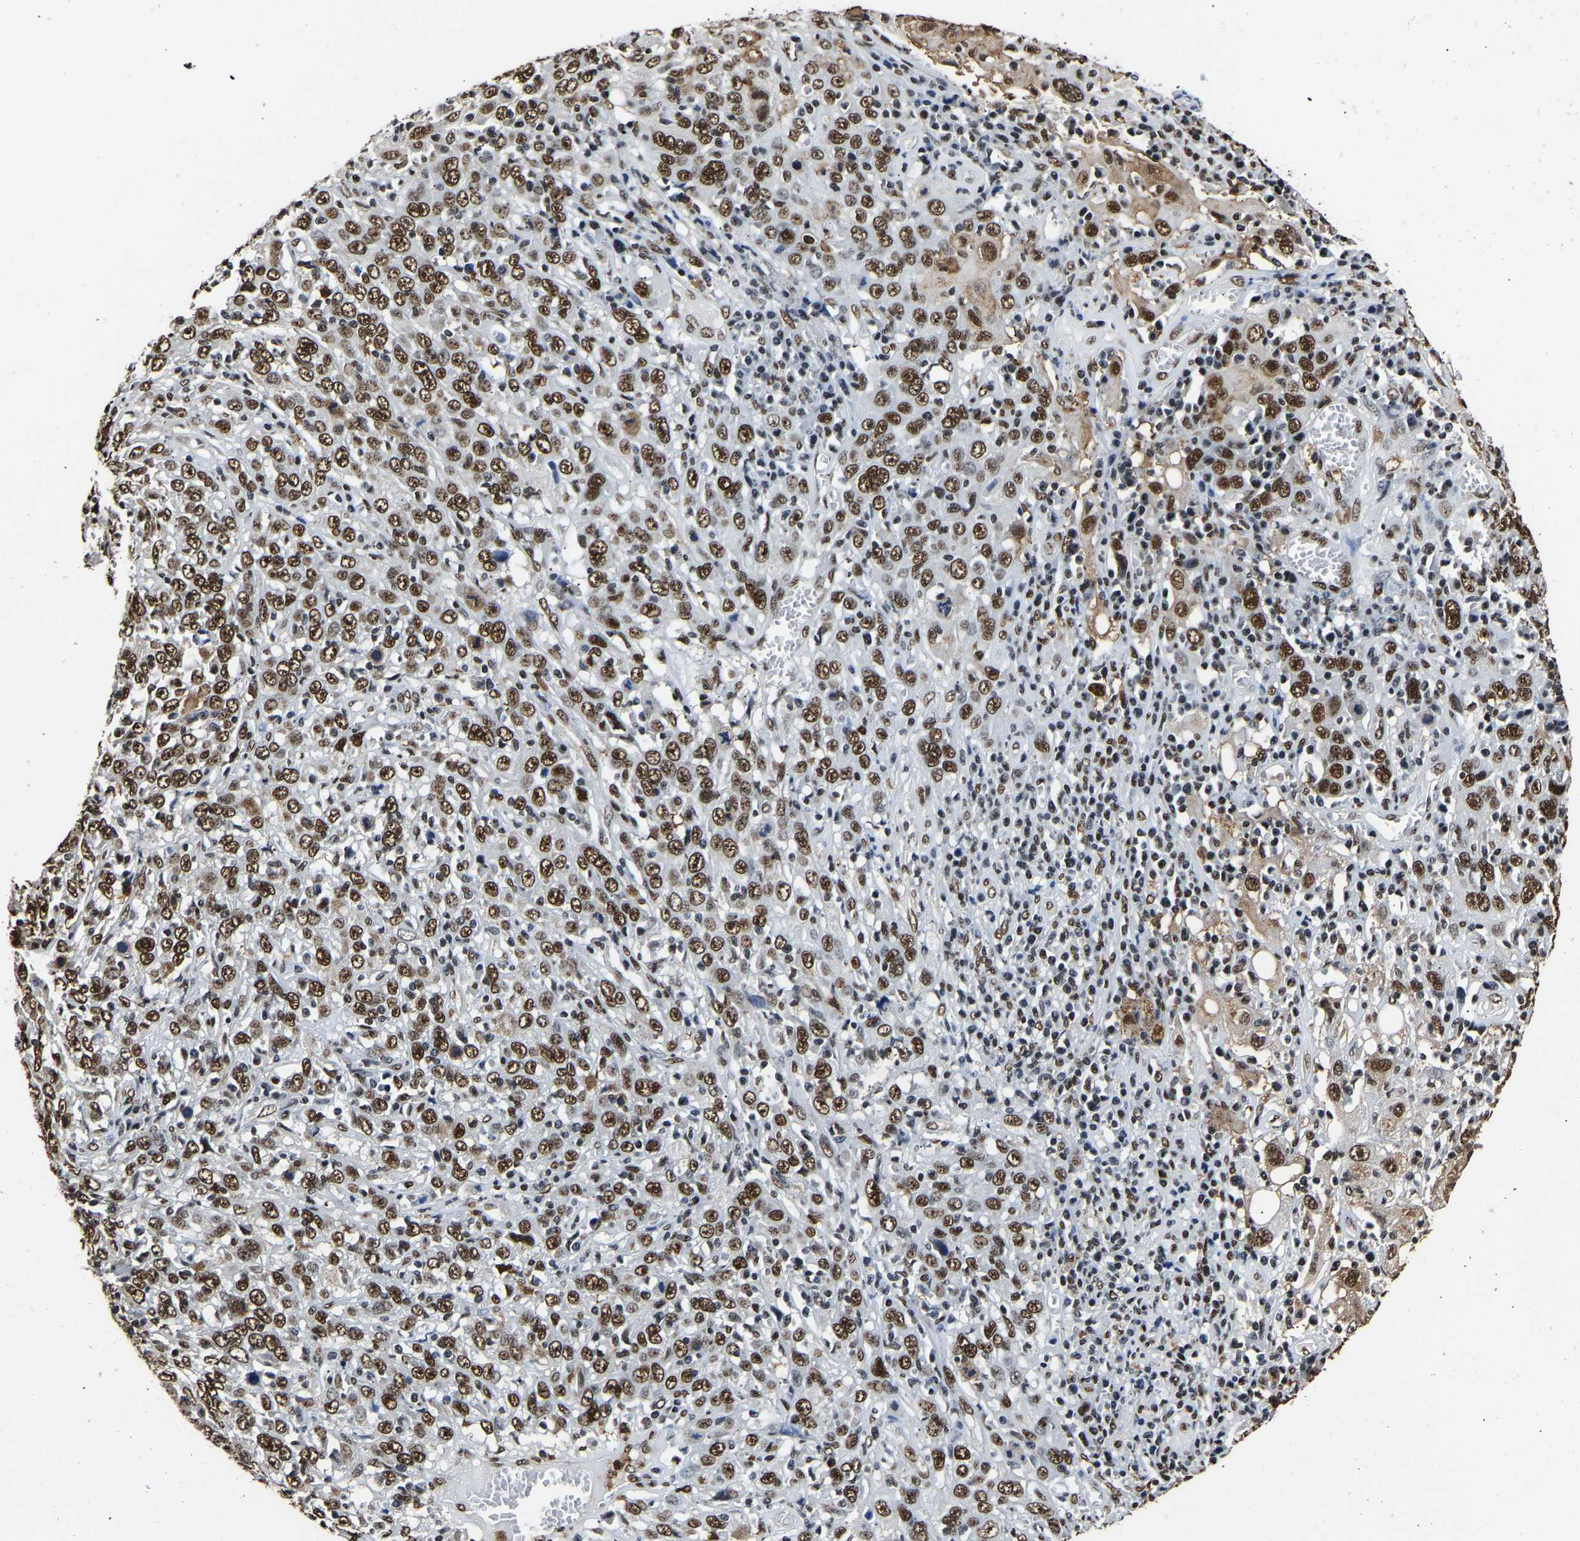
{"staining": {"intensity": "moderate", "quantity": ">75%", "location": "nuclear"}, "tissue": "cervical cancer", "cell_type": "Tumor cells", "image_type": "cancer", "snomed": [{"axis": "morphology", "description": "Squamous cell carcinoma, NOS"}, {"axis": "topography", "description": "Cervix"}], "caption": "IHC of cervical cancer exhibits medium levels of moderate nuclear expression in about >75% of tumor cells.", "gene": "SAFB", "patient": {"sex": "female", "age": 46}}